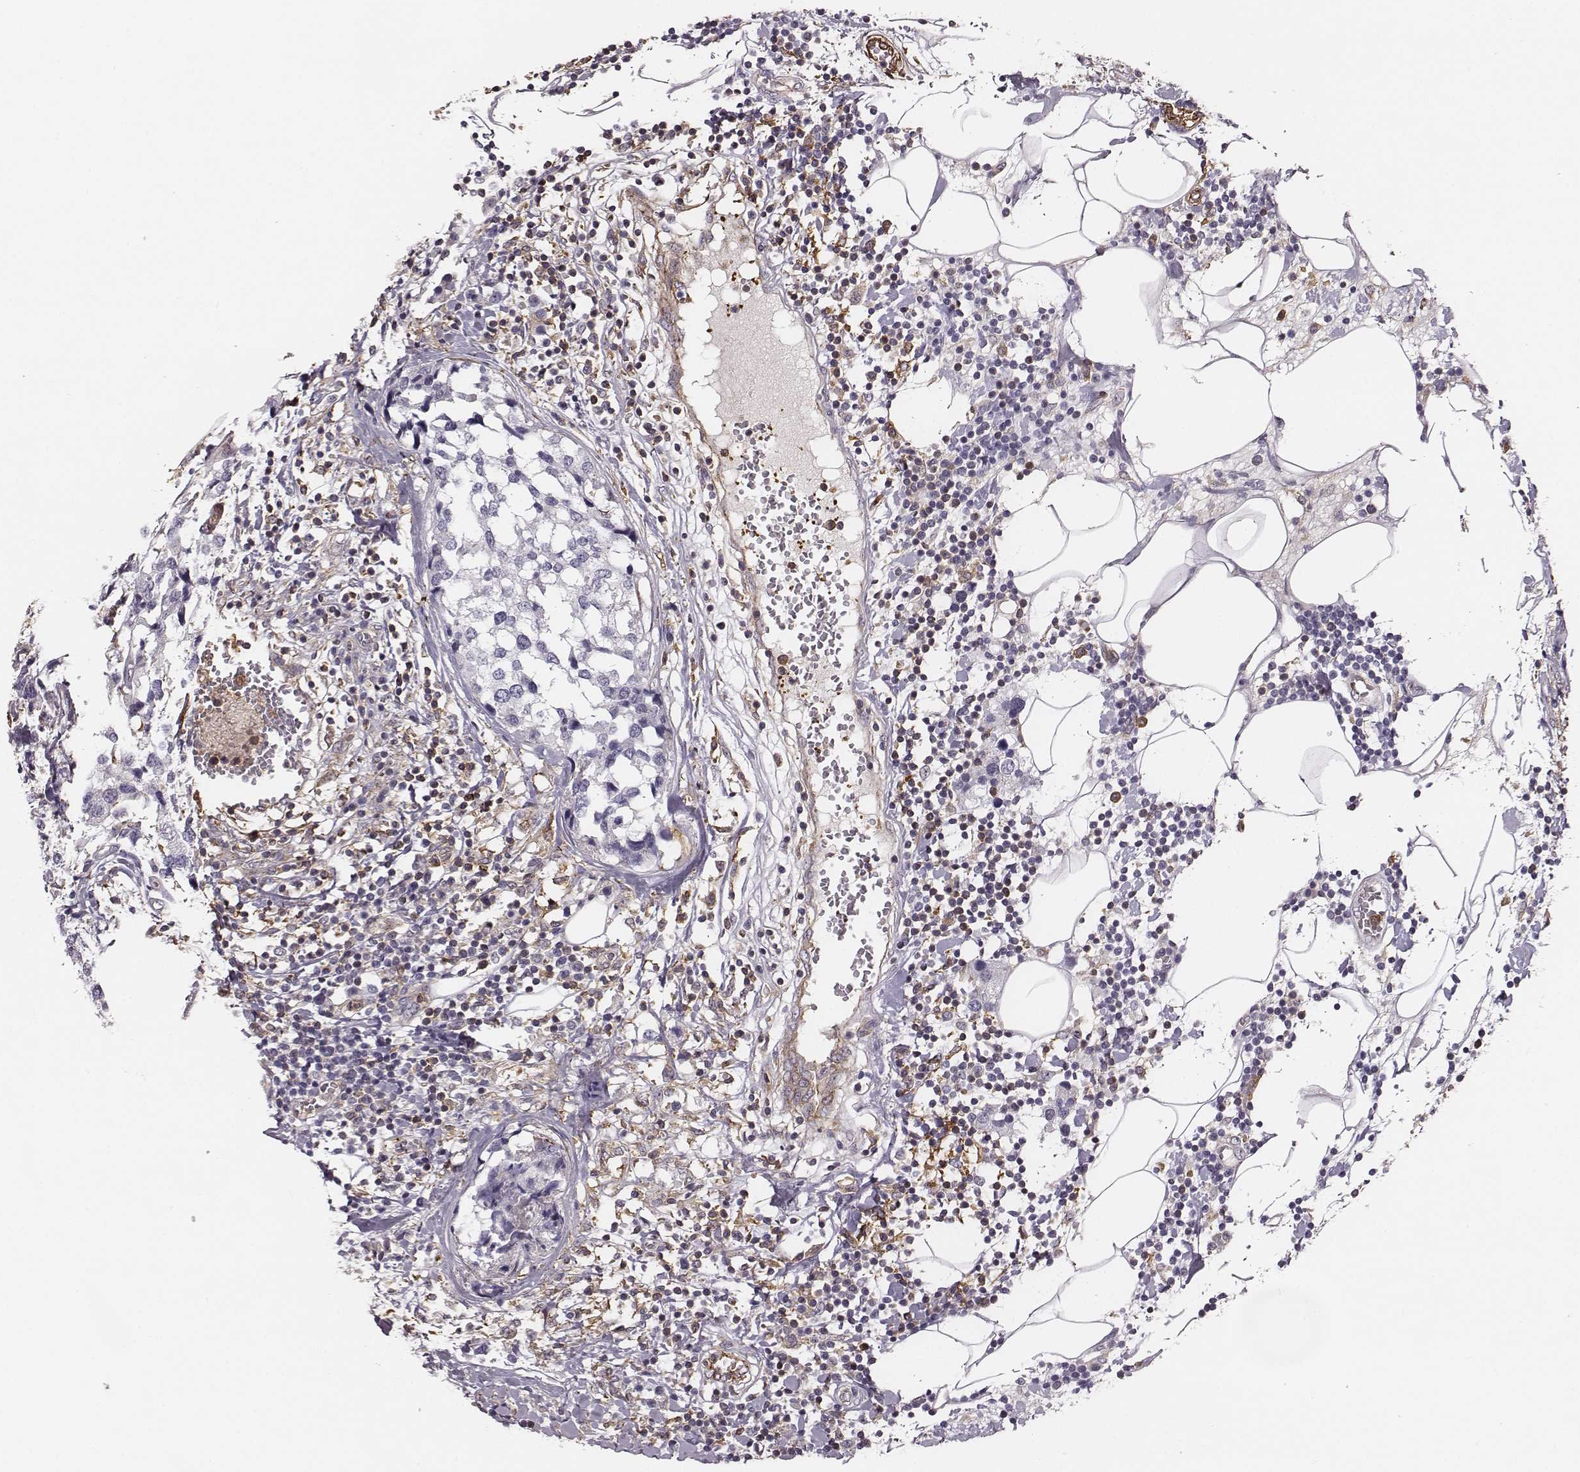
{"staining": {"intensity": "negative", "quantity": "none", "location": "none"}, "tissue": "breast cancer", "cell_type": "Tumor cells", "image_type": "cancer", "snomed": [{"axis": "morphology", "description": "Lobular carcinoma"}, {"axis": "topography", "description": "Breast"}], "caption": "High power microscopy histopathology image of an immunohistochemistry micrograph of lobular carcinoma (breast), revealing no significant positivity in tumor cells.", "gene": "ZYX", "patient": {"sex": "female", "age": 59}}